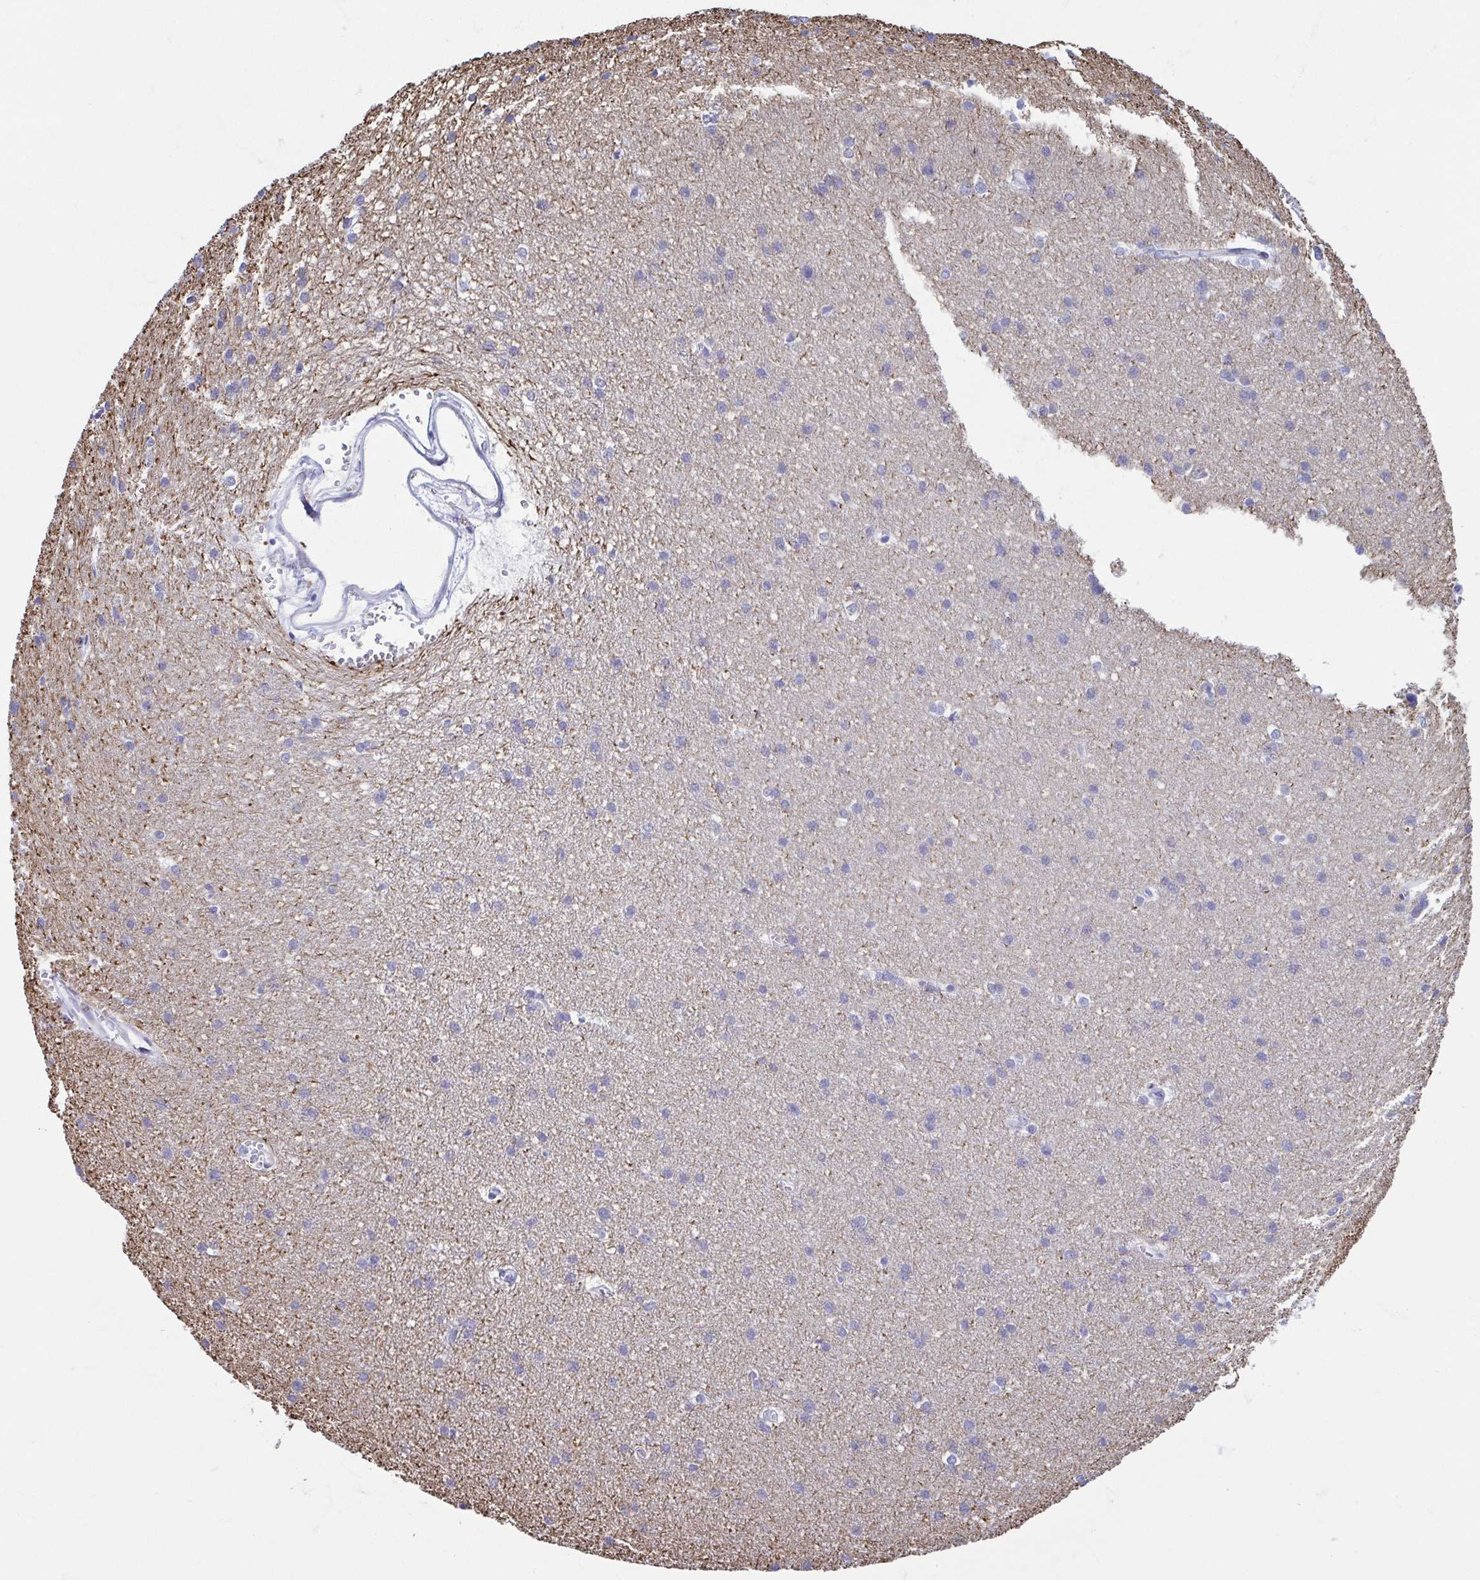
{"staining": {"intensity": "negative", "quantity": "none", "location": "none"}, "tissue": "cerebral cortex", "cell_type": "Endothelial cells", "image_type": "normal", "snomed": [{"axis": "morphology", "description": "Normal tissue, NOS"}, {"axis": "topography", "description": "Cerebral cortex"}], "caption": "Image shows no significant protein staining in endothelial cells of normal cerebral cortex. Brightfield microscopy of immunohistochemistry (IHC) stained with DAB (3,3'-diaminobenzidine) (brown) and hematoxylin (blue), captured at high magnification.", "gene": "TCEAL3", "patient": {"sex": "male", "age": 37}}